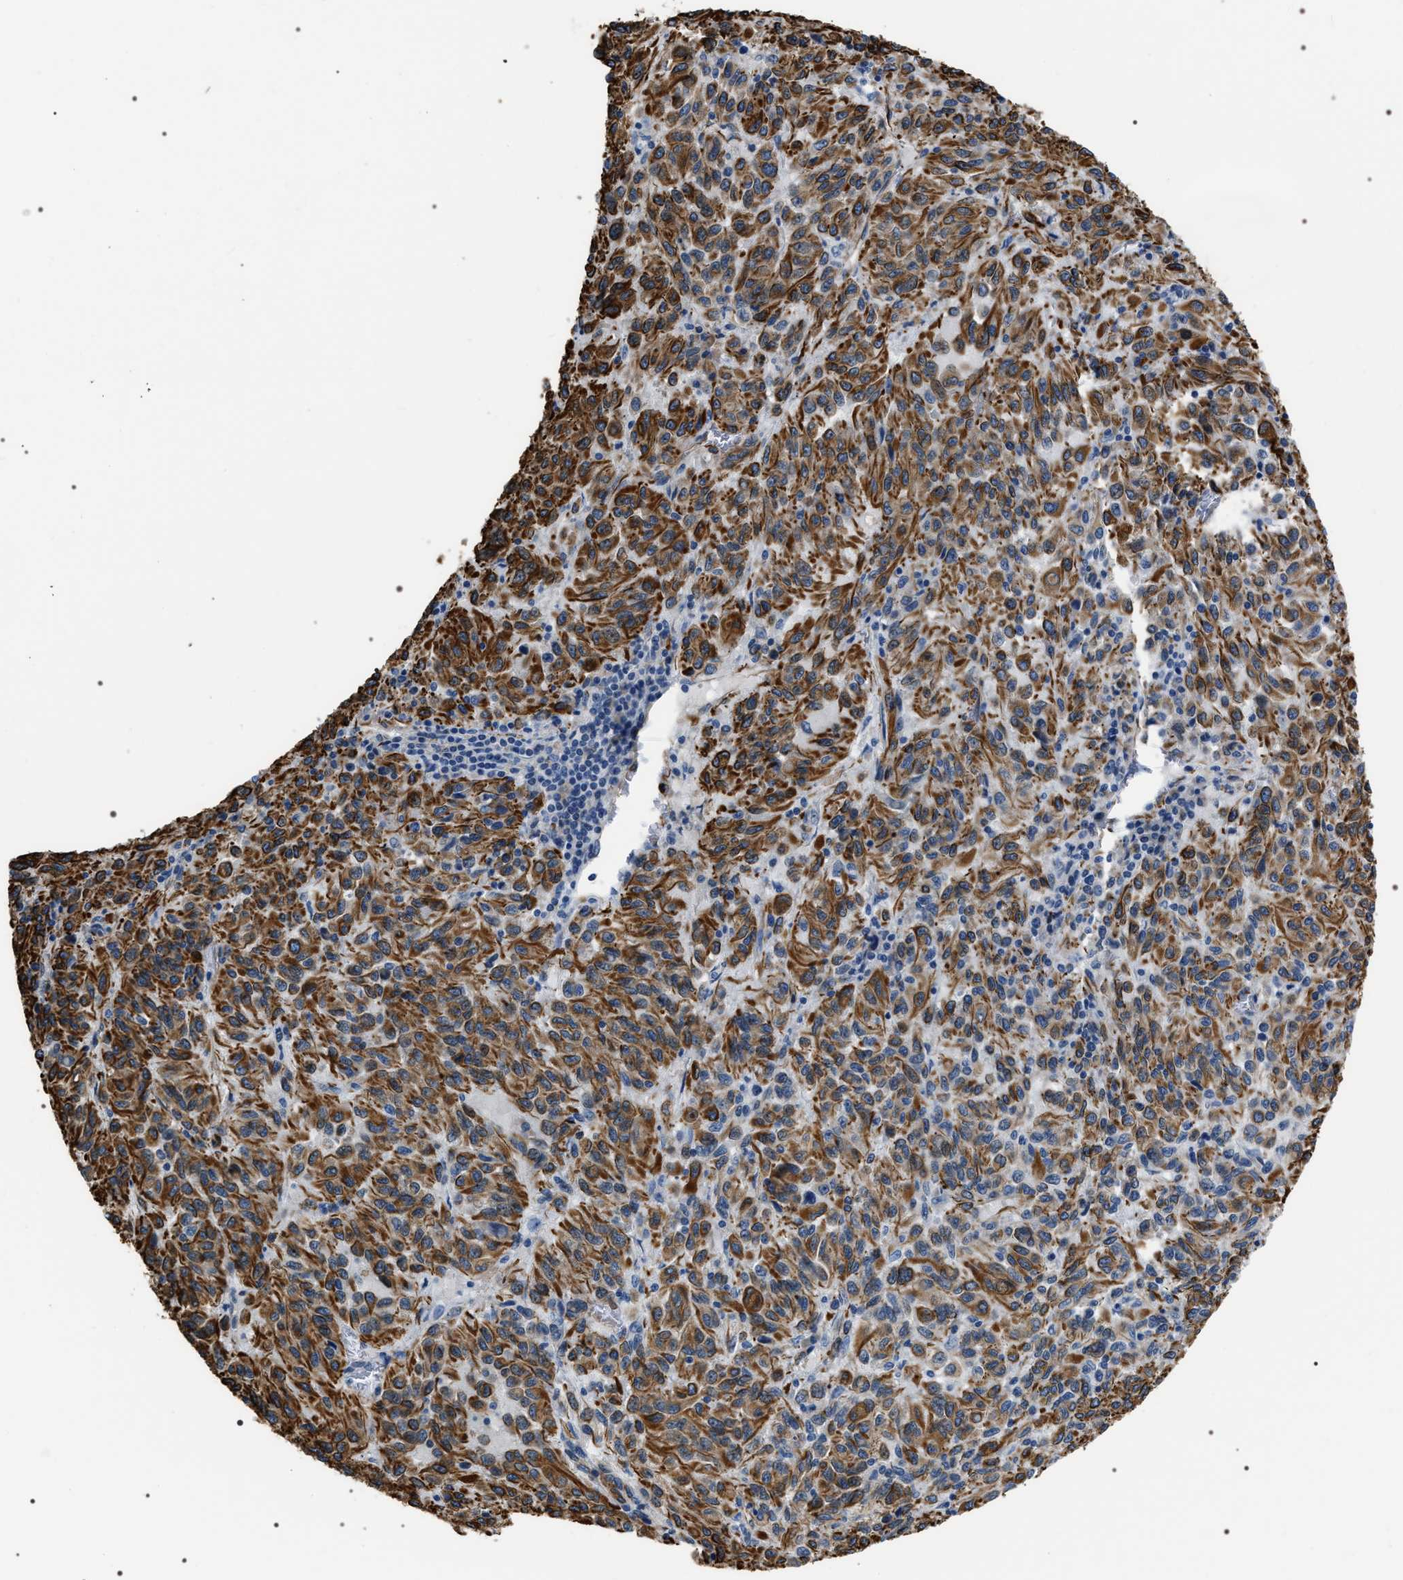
{"staining": {"intensity": "strong", "quantity": ">75%", "location": "cytoplasmic/membranous"}, "tissue": "melanoma", "cell_type": "Tumor cells", "image_type": "cancer", "snomed": [{"axis": "morphology", "description": "Malignant melanoma, Metastatic site"}, {"axis": "topography", "description": "Lung"}], "caption": "Malignant melanoma (metastatic site) stained with DAB (3,3'-diaminobenzidine) immunohistochemistry (IHC) shows high levels of strong cytoplasmic/membranous expression in about >75% of tumor cells. (Stains: DAB in brown, nuclei in blue, Microscopy: brightfield microscopy at high magnification).", "gene": "PKD1L1", "patient": {"sex": "male", "age": 64}}